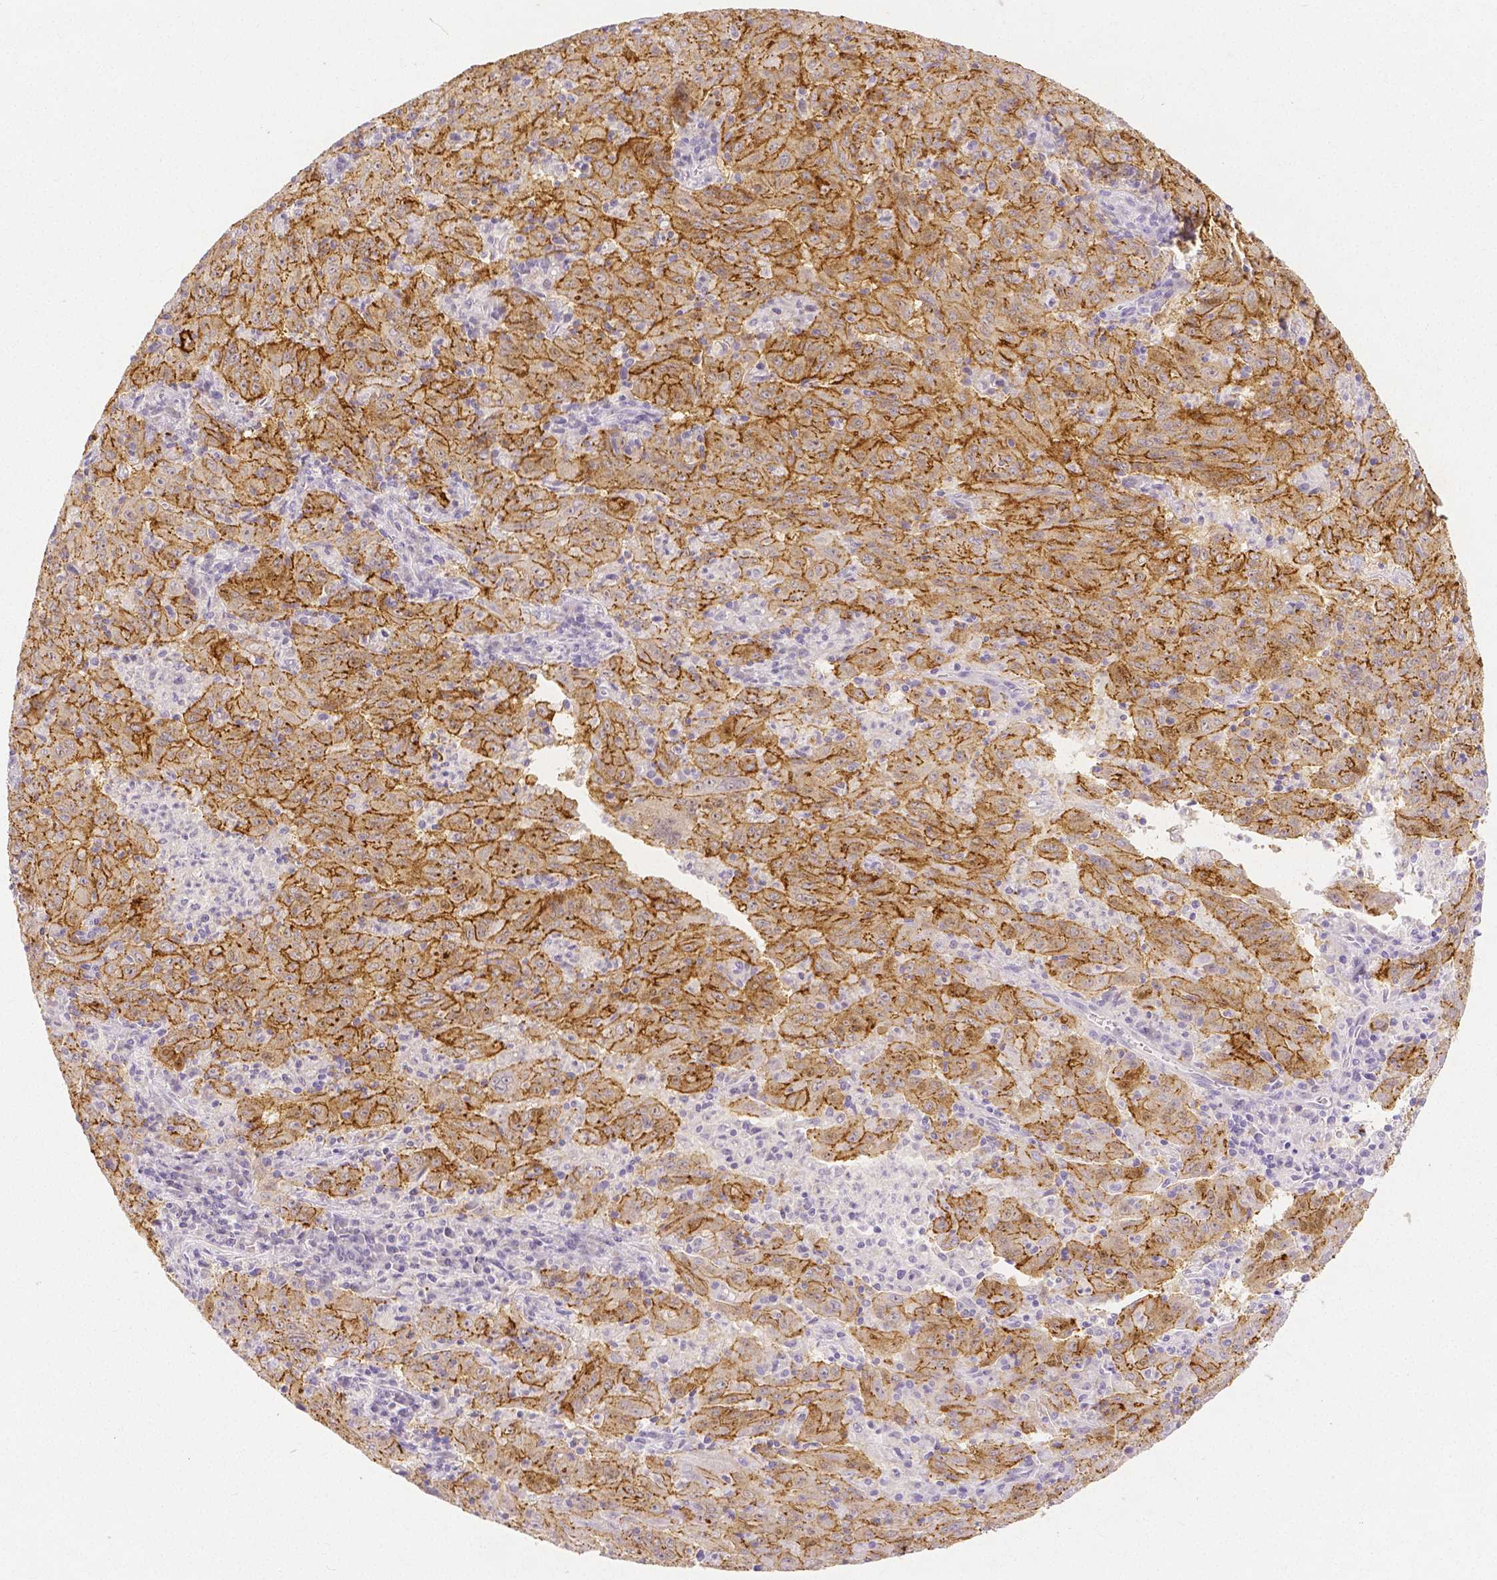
{"staining": {"intensity": "moderate", "quantity": ">75%", "location": "cytoplasmic/membranous"}, "tissue": "pancreatic cancer", "cell_type": "Tumor cells", "image_type": "cancer", "snomed": [{"axis": "morphology", "description": "Adenocarcinoma, NOS"}, {"axis": "topography", "description": "Pancreas"}], "caption": "A high-resolution micrograph shows immunohistochemistry staining of pancreatic cancer, which displays moderate cytoplasmic/membranous expression in approximately >75% of tumor cells.", "gene": "OCLN", "patient": {"sex": "male", "age": 63}}